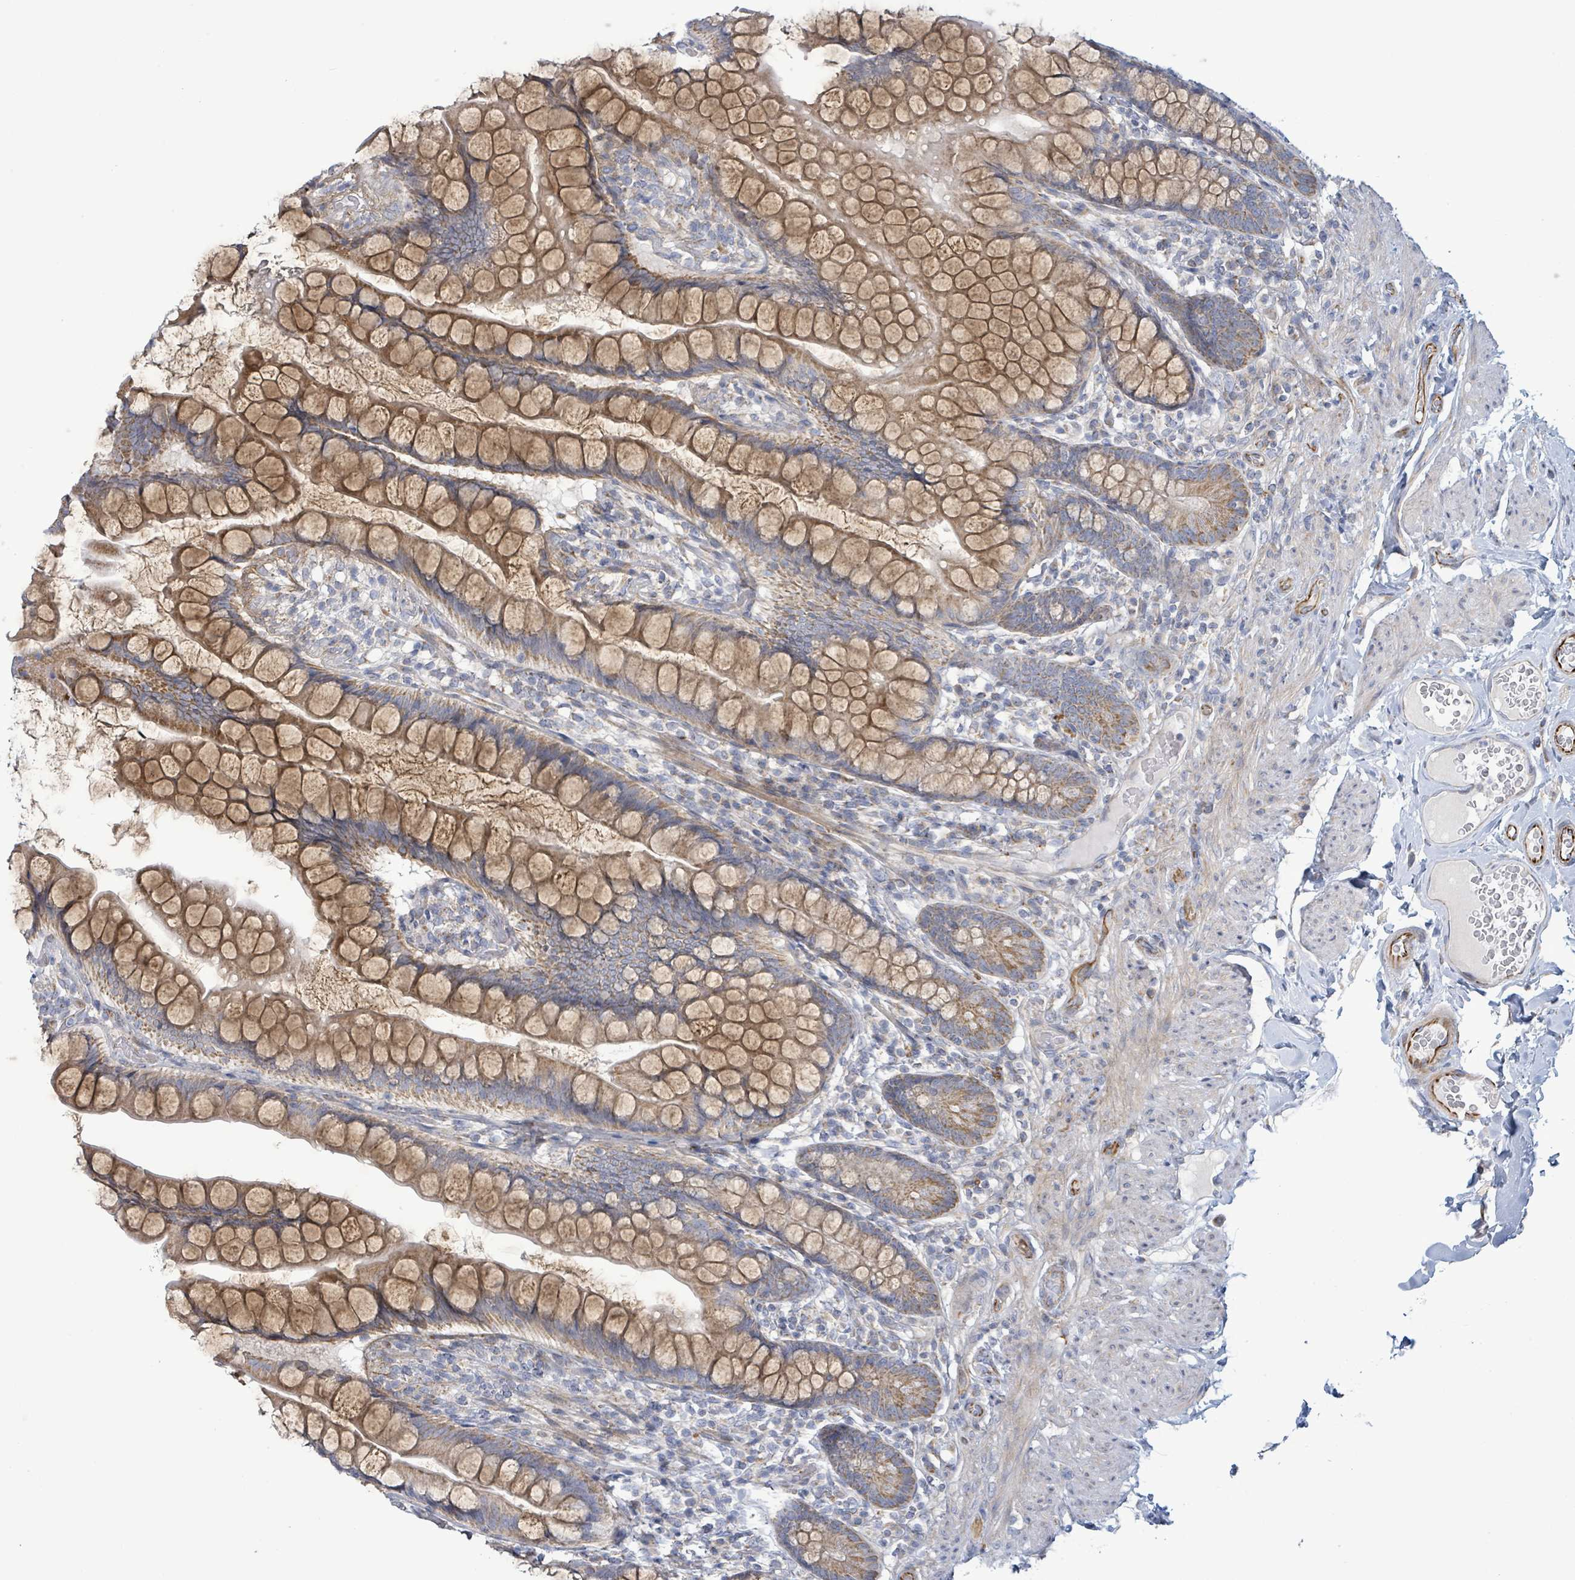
{"staining": {"intensity": "strong", "quantity": ">75%", "location": "cytoplasmic/membranous"}, "tissue": "small intestine", "cell_type": "Glandular cells", "image_type": "normal", "snomed": [{"axis": "morphology", "description": "Normal tissue, NOS"}, {"axis": "topography", "description": "Small intestine"}], "caption": "Strong cytoplasmic/membranous protein expression is seen in about >75% of glandular cells in small intestine.", "gene": "ALG12", "patient": {"sex": "male", "age": 70}}